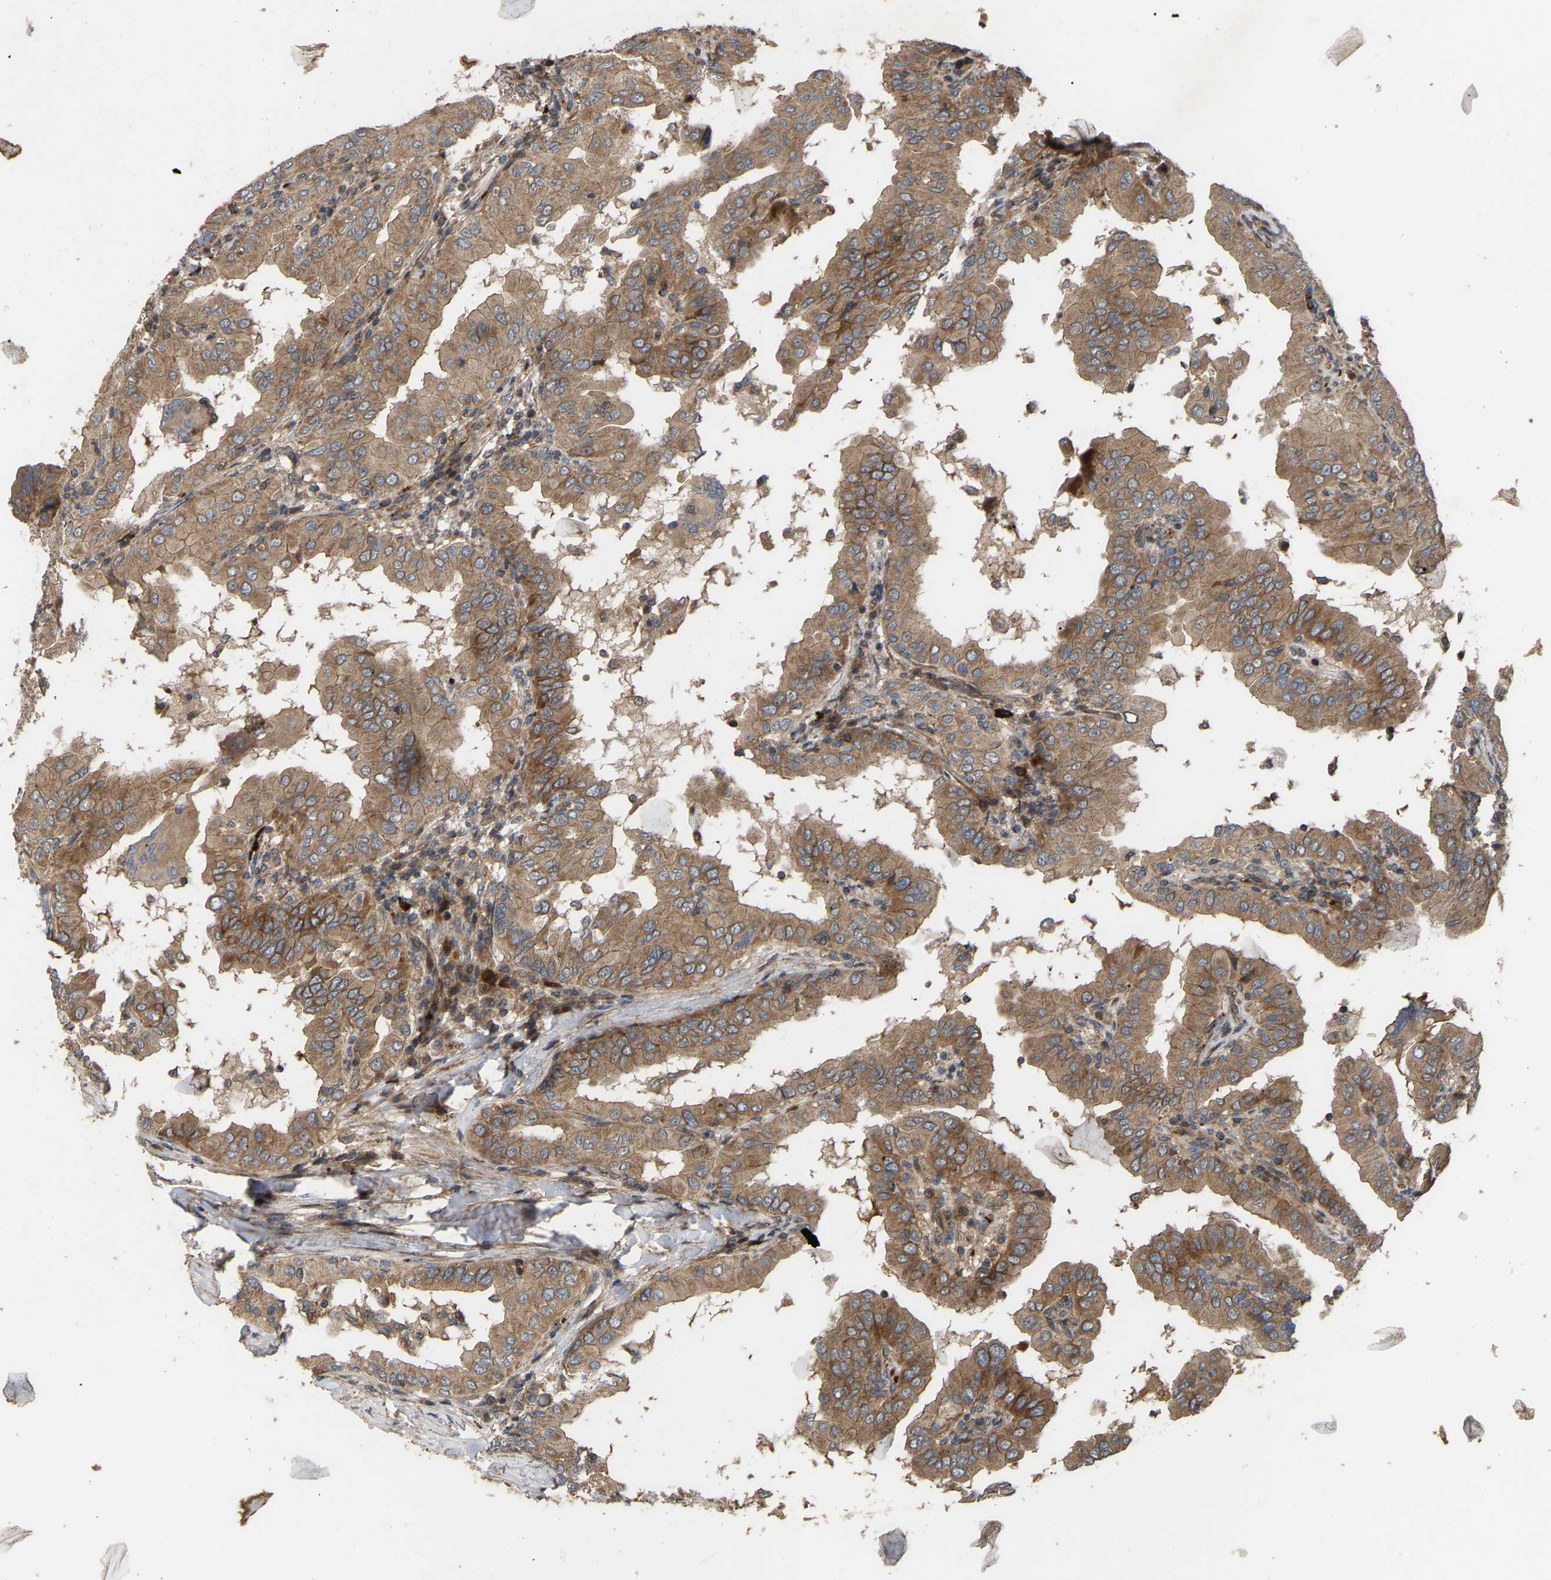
{"staining": {"intensity": "moderate", "quantity": ">75%", "location": "cytoplasmic/membranous"}, "tissue": "thyroid cancer", "cell_type": "Tumor cells", "image_type": "cancer", "snomed": [{"axis": "morphology", "description": "Papillary adenocarcinoma, NOS"}, {"axis": "topography", "description": "Thyroid gland"}], "caption": "Thyroid papillary adenocarcinoma tissue exhibits moderate cytoplasmic/membranous staining in approximately >75% of tumor cells, visualized by immunohistochemistry. (Stains: DAB in brown, nuclei in blue, Microscopy: brightfield microscopy at high magnification).", "gene": "STAU1", "patient": {"sex": "male", "age": 33}}